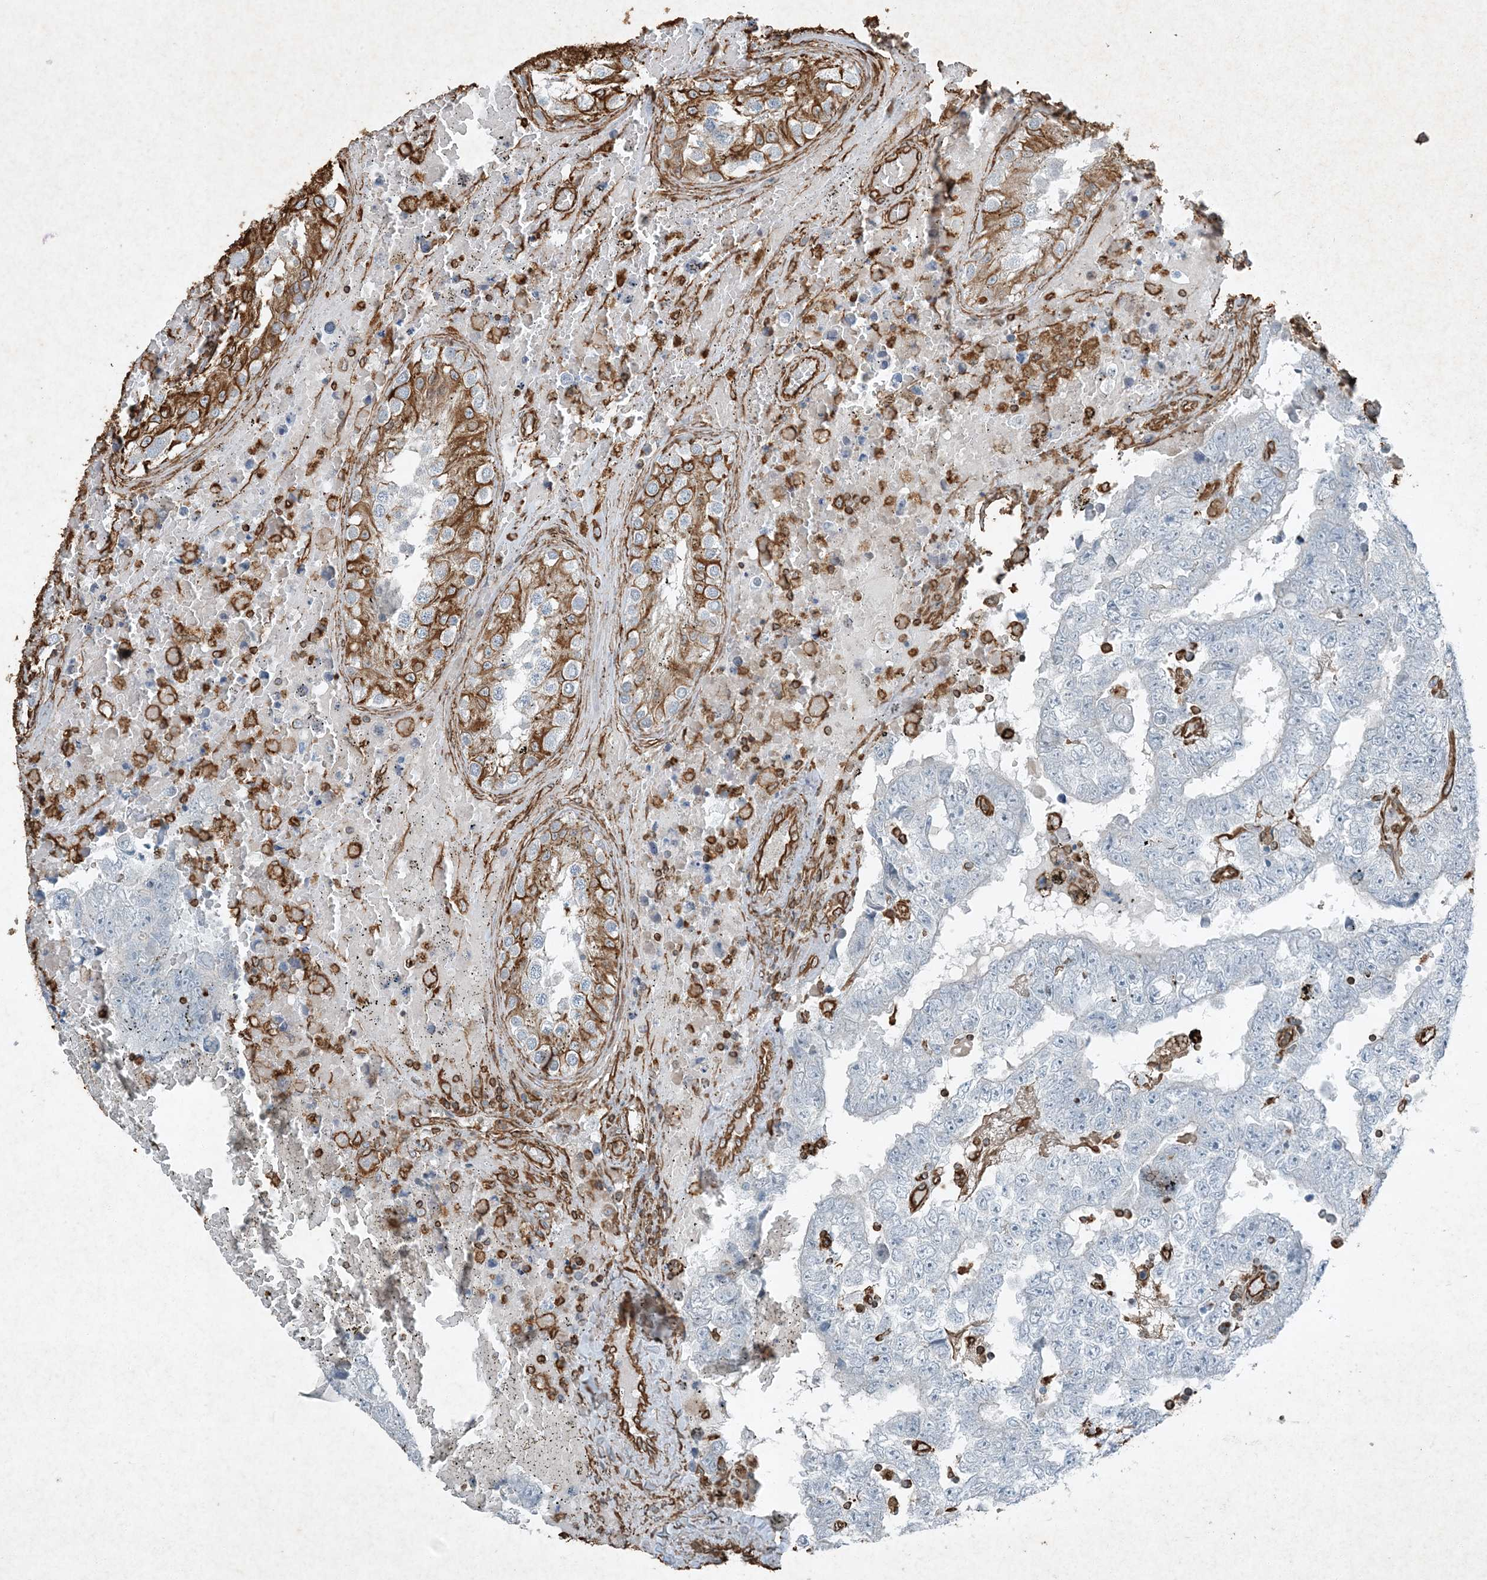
{"staining": {"intensity": "negative", "quantity": "none", "location": "none"}, "tissue": "testis cancer", "cell_type": "Tumor cells", "image_type": "cancer", "snomed": [{"axis": "morphology", "description": "Carcinoma, Embryonal, NOS"}, {"axis": "topography", "description": "Testis"}], "caption": "The histopathology image displays no staining of tumor cells in testis embryonal carcinoma.", "gene": "RYK", "patient": {"sex": "male", "age": 25}}